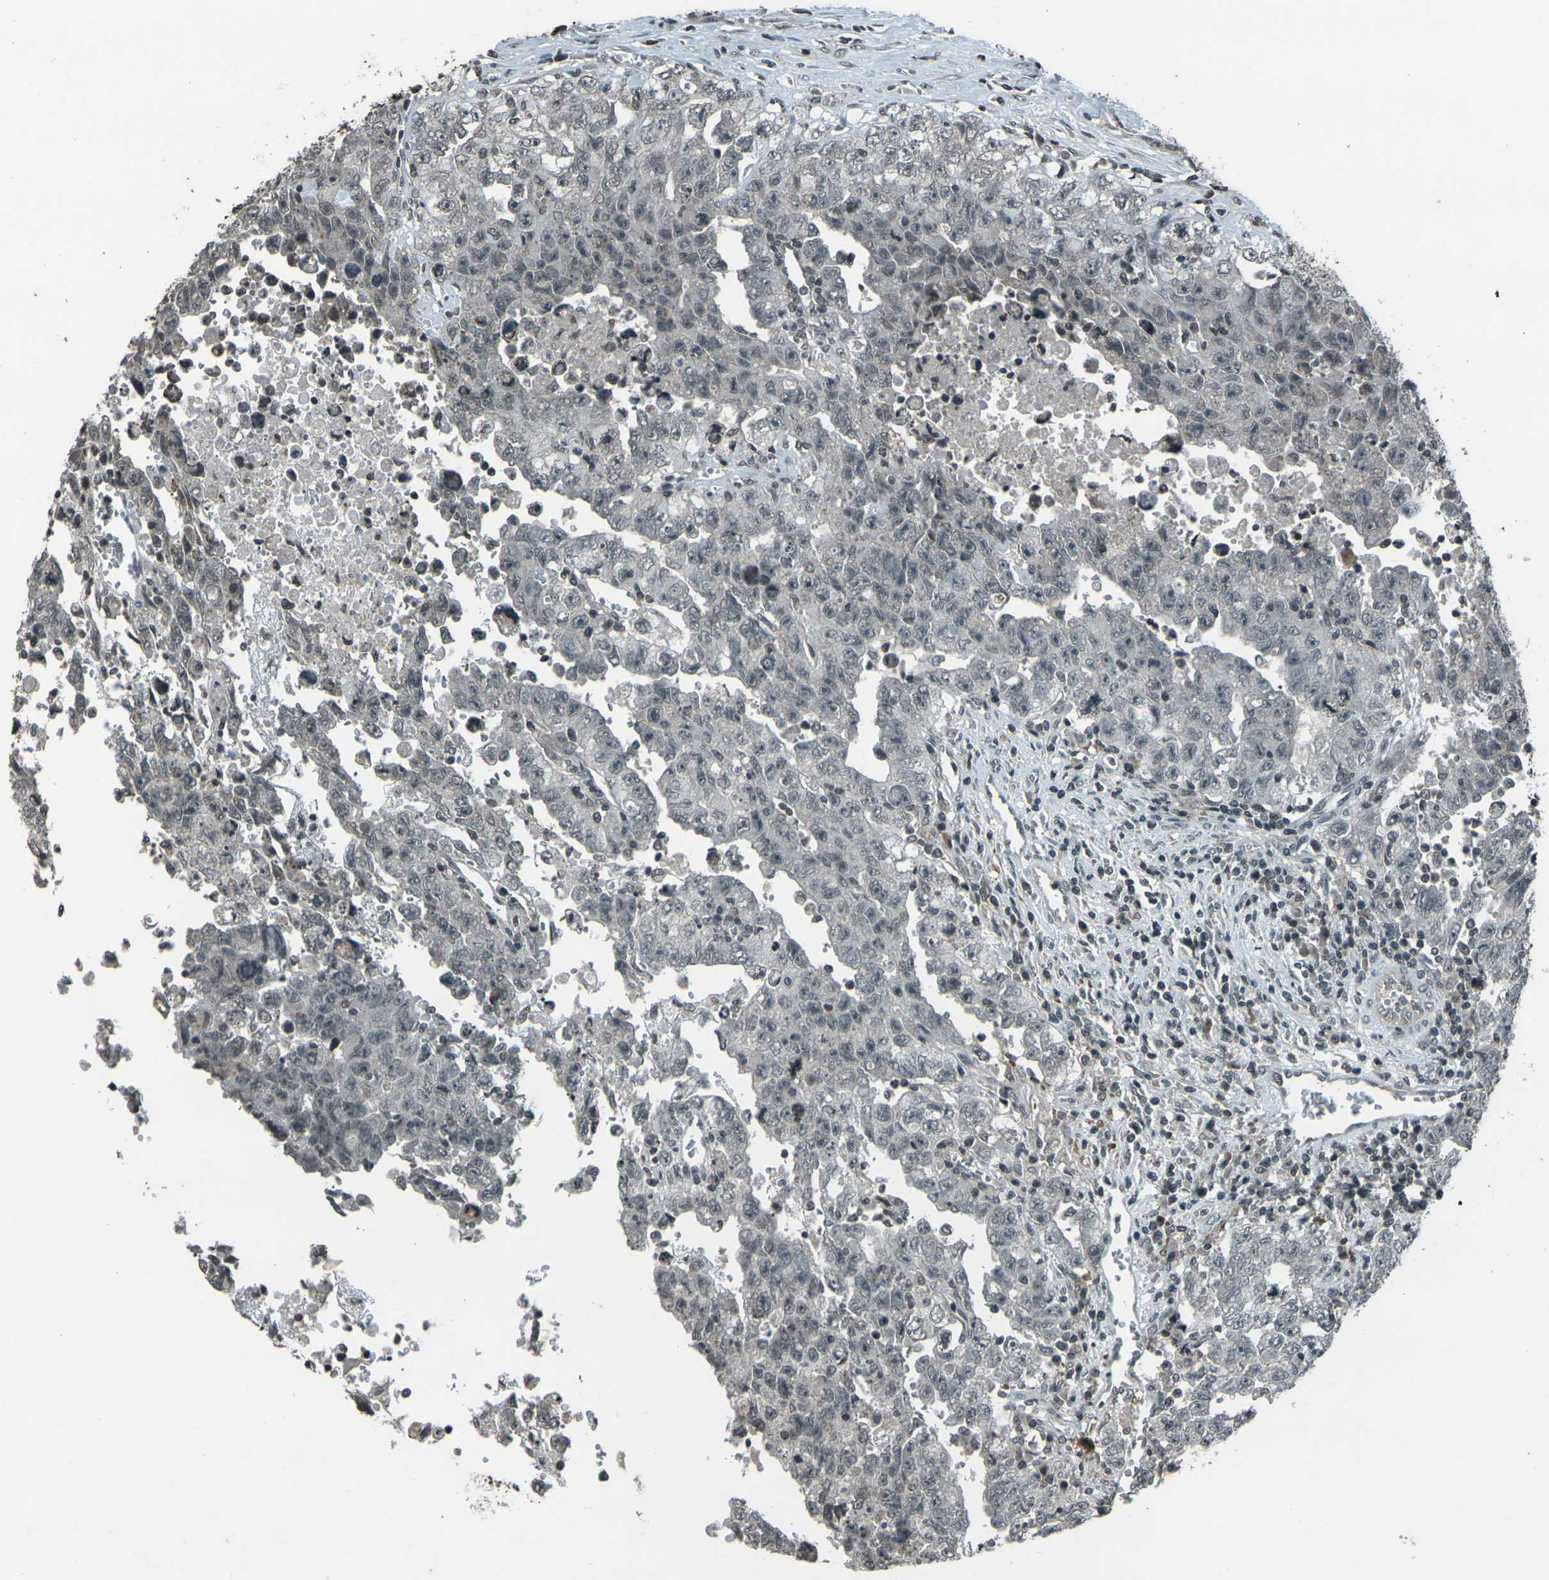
{"staining": {"intensity": "negative", "quantity": "none", "location": "none"}, "tissue": "testis cancer", "cell_type": "Tumor cells", "image_type": "cancer", "snomed": [{"axis": "morphology", "description": "Carcinoma, Embryonal, NOS"}, {"axis": "topography", "description": "Testis"}], "caption": "Immunohistochemistry (IHC) of human testis cancer (embryonal carcinoma) displays no positivity in tumor cells.", "gene": "PRPF8", "patient": {"sex": "male", "age": 28}}